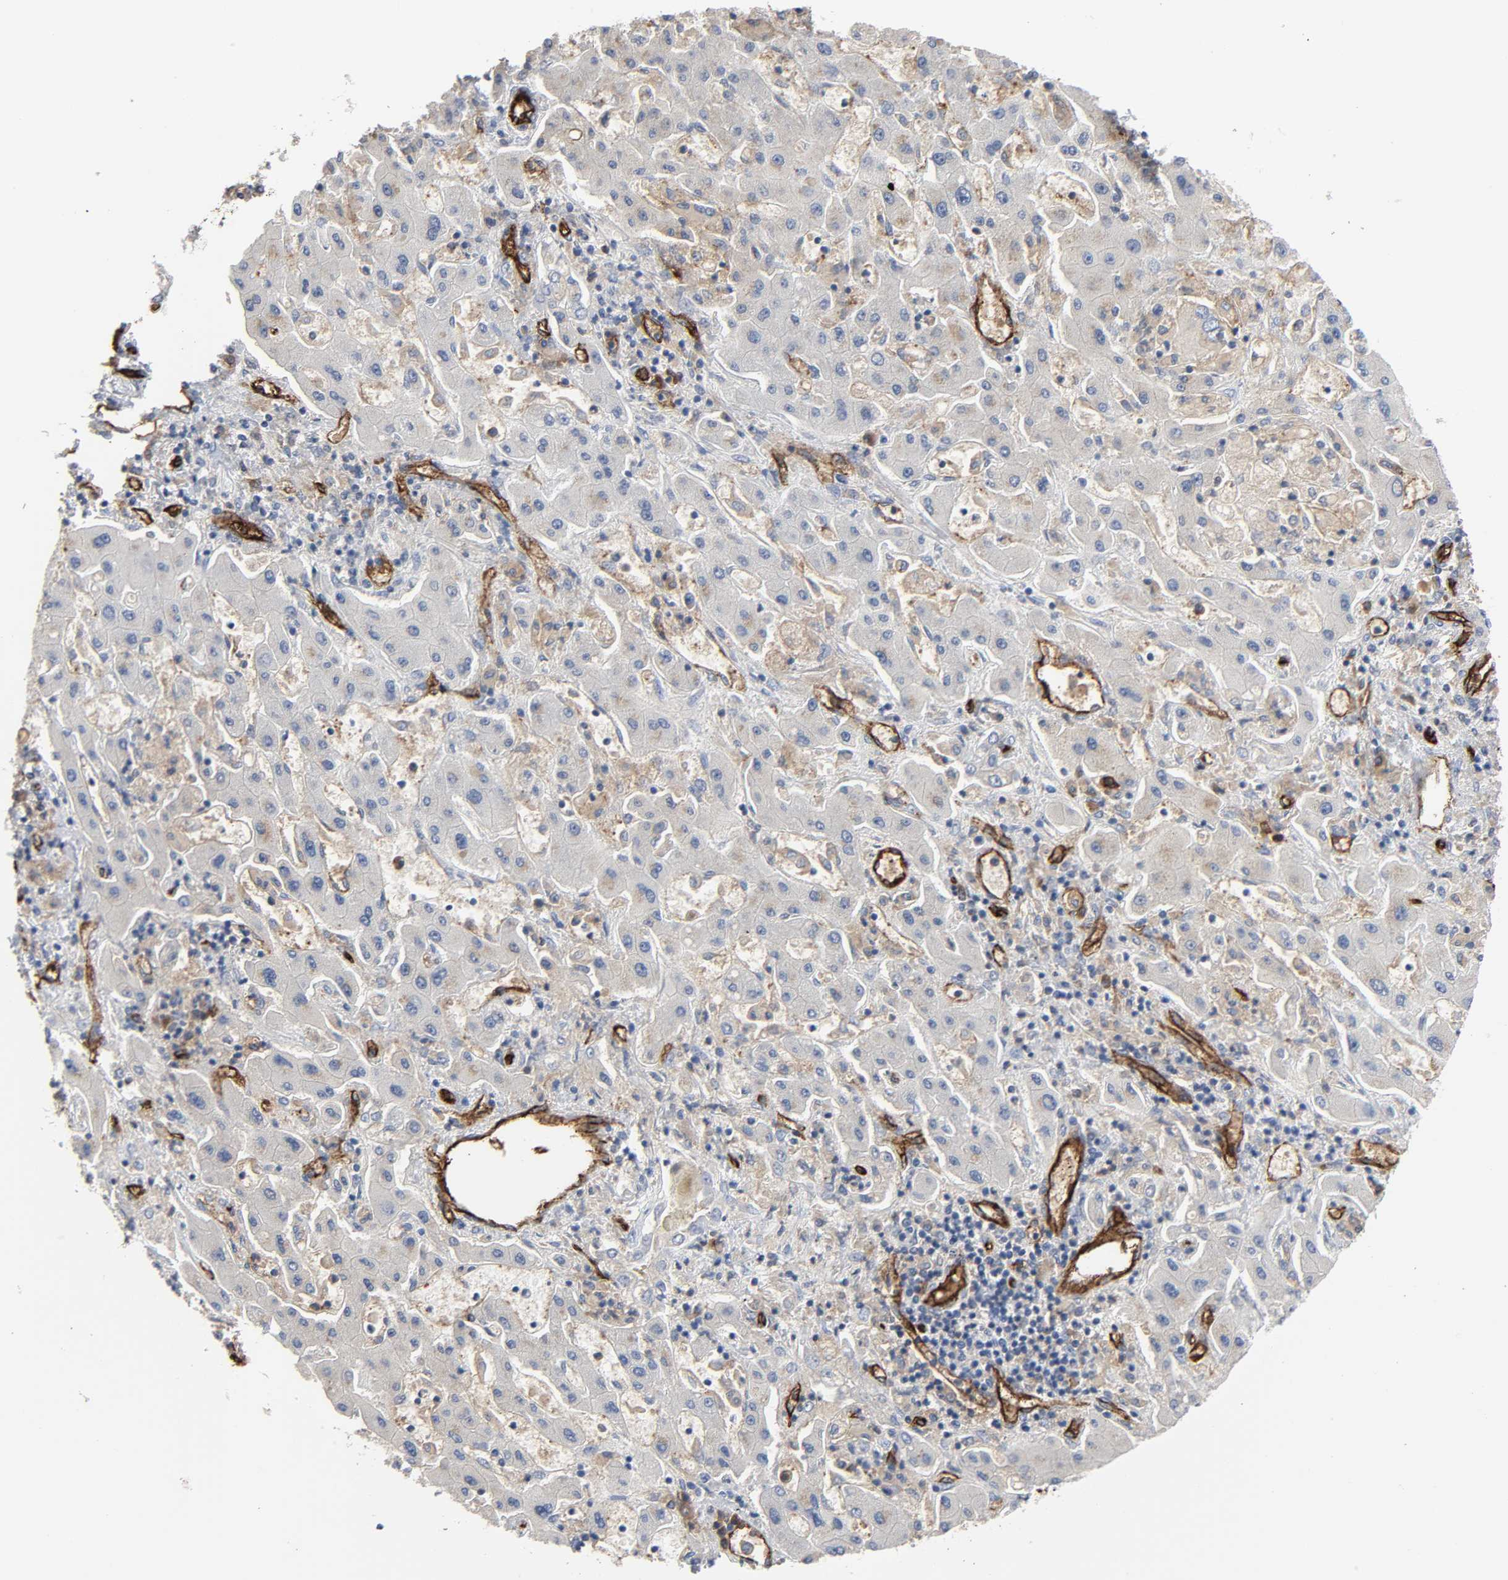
{"staining": {"intensity": "weak", "quantity": ">75%", "location": "cytoplasmic/membranous"}, "tissue": "liver cancer", "cell_type": "Tumor cells", "image_type": "cancer", "snomed": [{"axis": "morphology", "description": "Cholangiocarcinoma"}, {"axis": "topography", "description": "Liver"}], "caption": "Protein expression analysis of liver cancer displays weak cytoplasmic/membranous expression in approximately >75% of tumor cells. The staining was performed using DAB (3,3'-diaminobenzidine) to visualize the protein expression in brown, while the nuclei were stained in blue with hematoxylin (Magnification: 20x).", "gene": "PECAM1", "patient": {"sex": "male", "age": 50}}